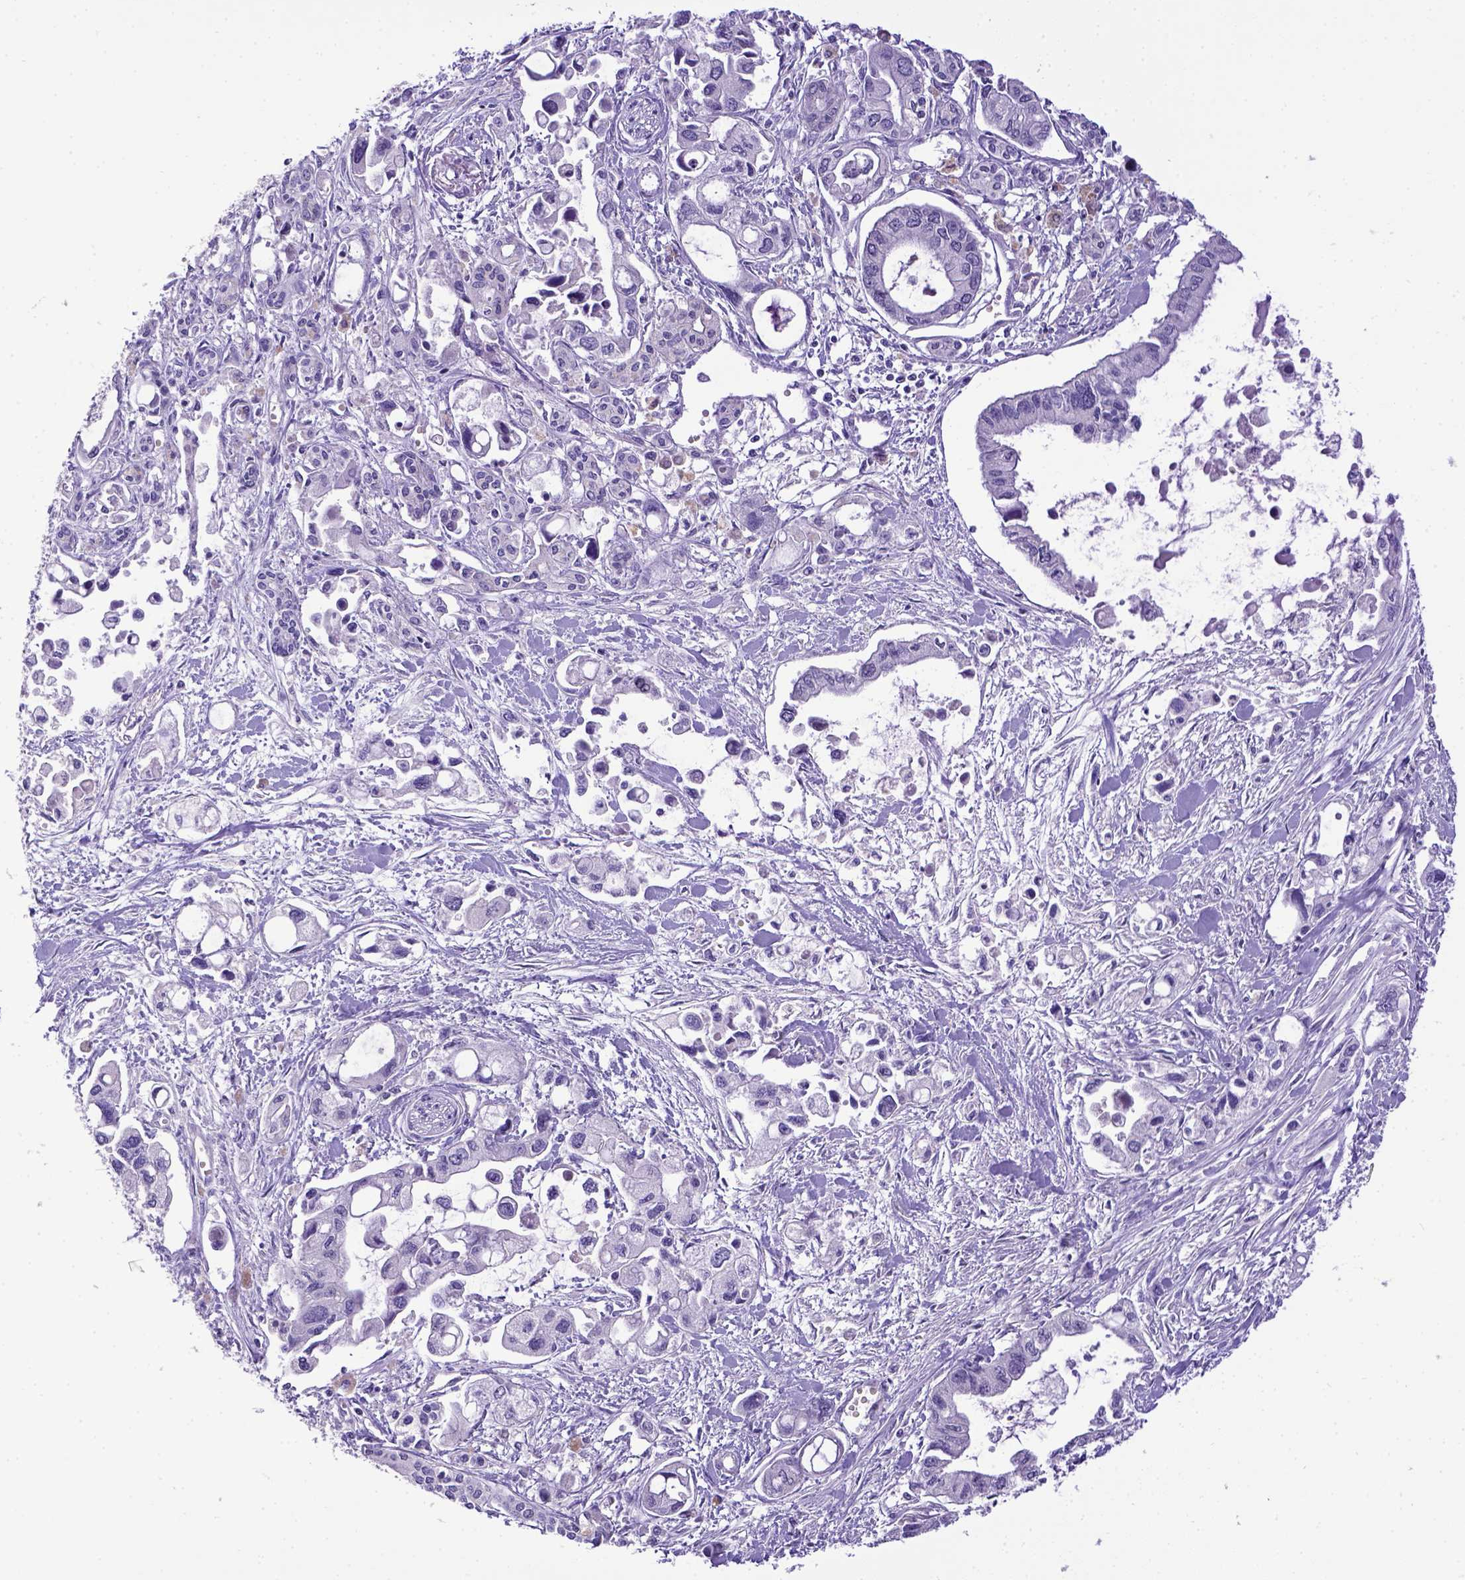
{"staining": {"intensity": "negative", "quantity": "none", "location": "none"}, "tissue": "pancreatic cancer", "cell_type": "Tumor cells", "image_type": "cancer", "snomed": [{"axis": "morphology", "description": "Adenocarcinoma, NOS"}, {"axis": "topography", "description": "Pancreas"}], "caption": "Pancreatic cancer was stained to show a protein in brown. There is no significant staining in tumor cells.", "gene": "ESR1", "patient": {"sex": "female", "age": 61}}